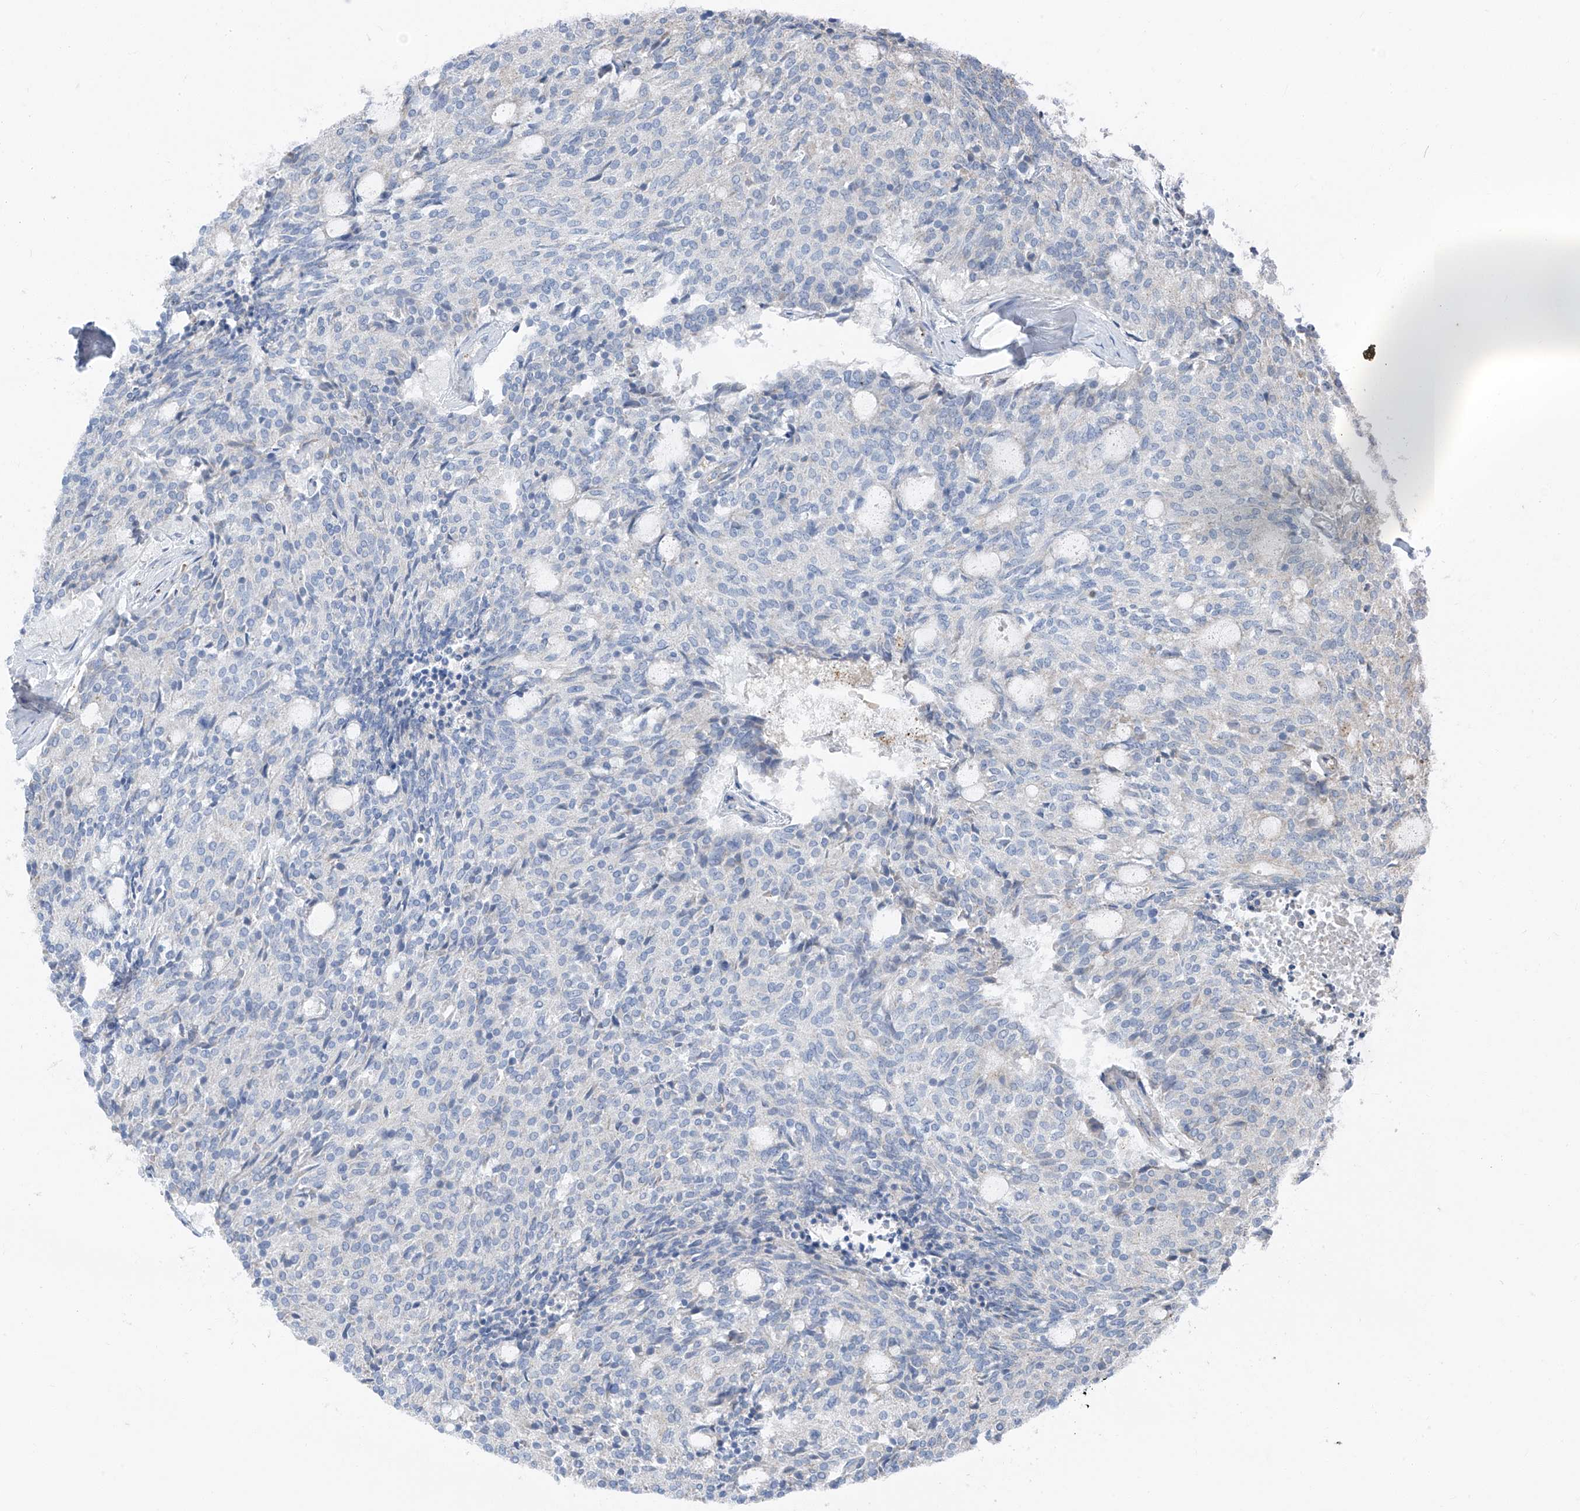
{"staining": {"intensity": "negative", "quantity": "none", "location": "none"}, "tissue": "carcinoid", "cell_type": "Tumor cells", "image_type": "cancer", "snomed": [{"axis": "morphology", "description": "Carcinoid, malignant, NOS"}, {"axis": "topography", "description": "Pancreas"}], "caption": "Immunohistochemistry (IHC) image of neoplastic tissue: malignant carcinoid stained with DAB (3,3'-diaminobenzidine) shows no significant protein staining in tumor cells. Nuclei are stained in blue.", "gene": "CHMP2B", "patient": {"sex": "female", "age": 54}}